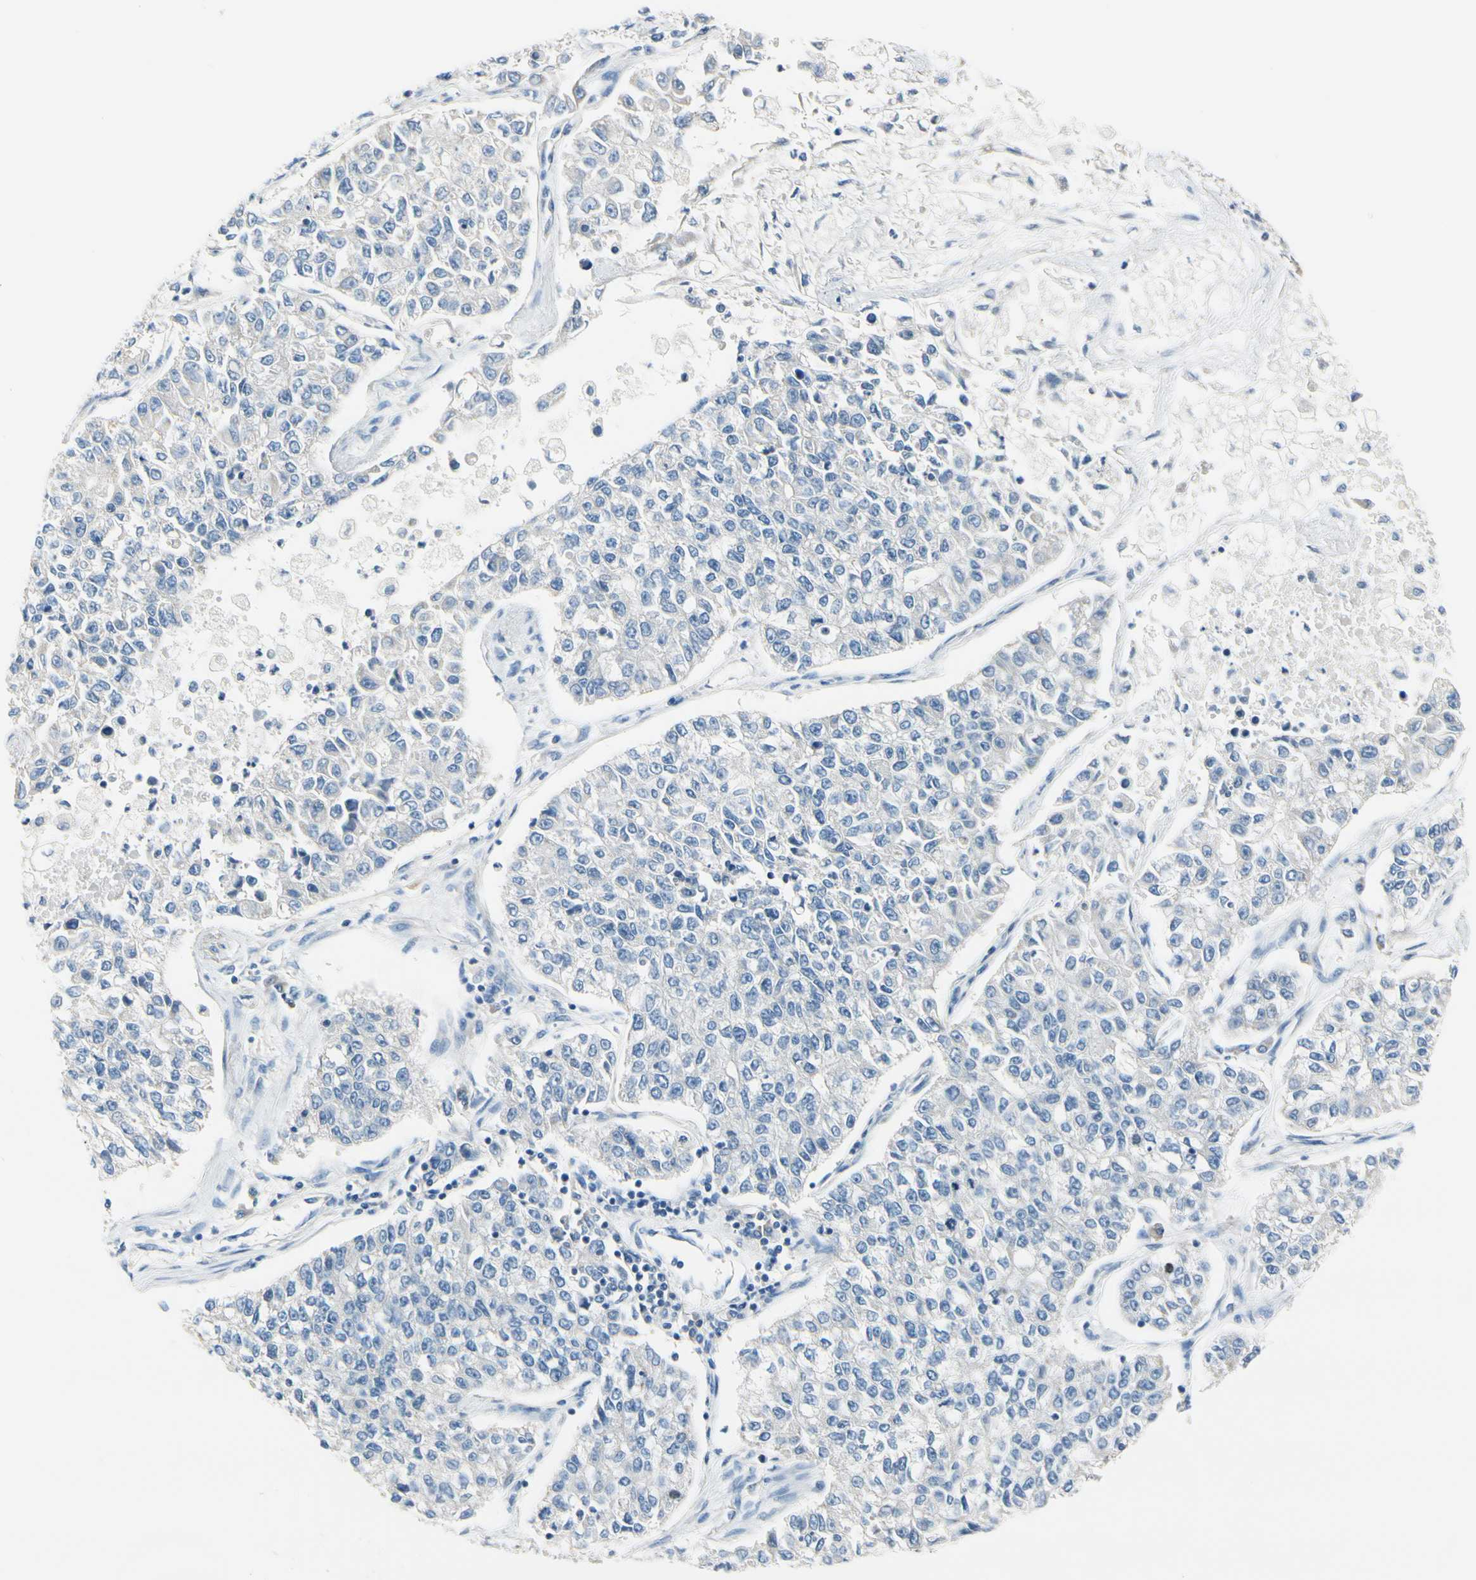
{"staining": {"intensity": "negative", "quantity": "none", "location": "none"}, "tissue": "lung cancer", "cell_type": "Tumor cells", "image_type": "cancer", "snomed": [{"axis": "morphology", "description": "Adenocarcinoma, NOS"}, {"axis": "topography", "description": "Lung"}], "caption": "This is an immunohistochemistry histopathology image of lung cancer (adenocarcinoma). There is no staining in tumor cells.", "gene": "CKAP2", "patient": {"sex": "male", "age": 49}}